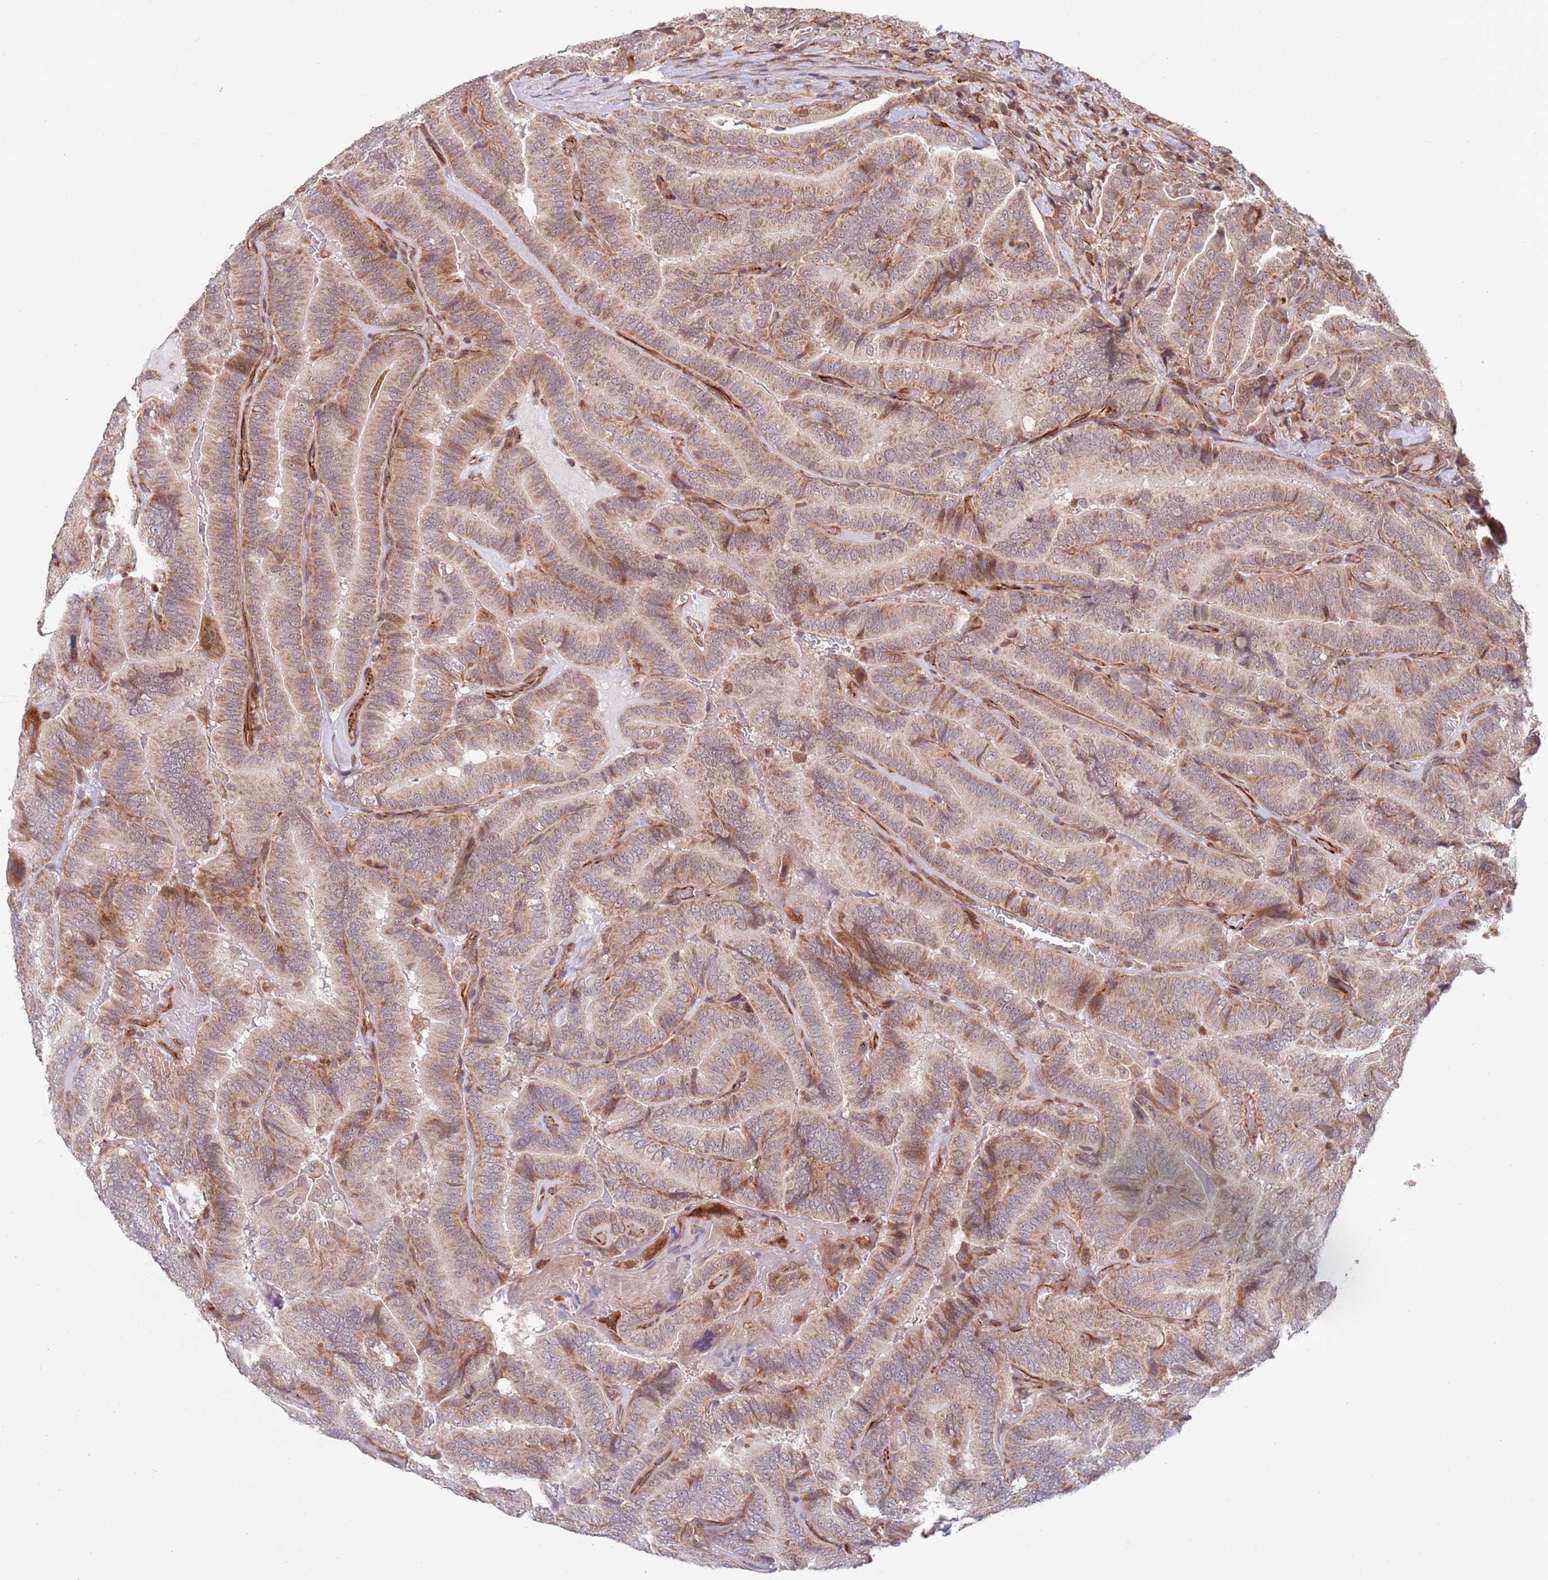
{"staining": {"intensity": "moderate", "quantity": ">75%", "location": "cytoplasmic/membranous"}, "tissue": "thyroid cancer", "cell_type": "Tumor cells", "image_type": "cancer", "snomed": [{"axis": "morphology", "description": "Papillary adenocarcinoma, NOS"}, {"axis": "topography", "description": "Thyroid gland"}], "caption": "Immunohistochemistry (IHC) of human thyroid papillary adenocarcinoma exhibits medium levels of moderate cytoplasmic/membranous staining in about >75% of tumor cells. (Stains: DAB (3,3'-diaminobenzidine) in brown, nuclei in blue, Microscopy: brightfield microscopy at high magnification).", "gene": "CHD9", "patient": {"sex": "male", "age": 61}}